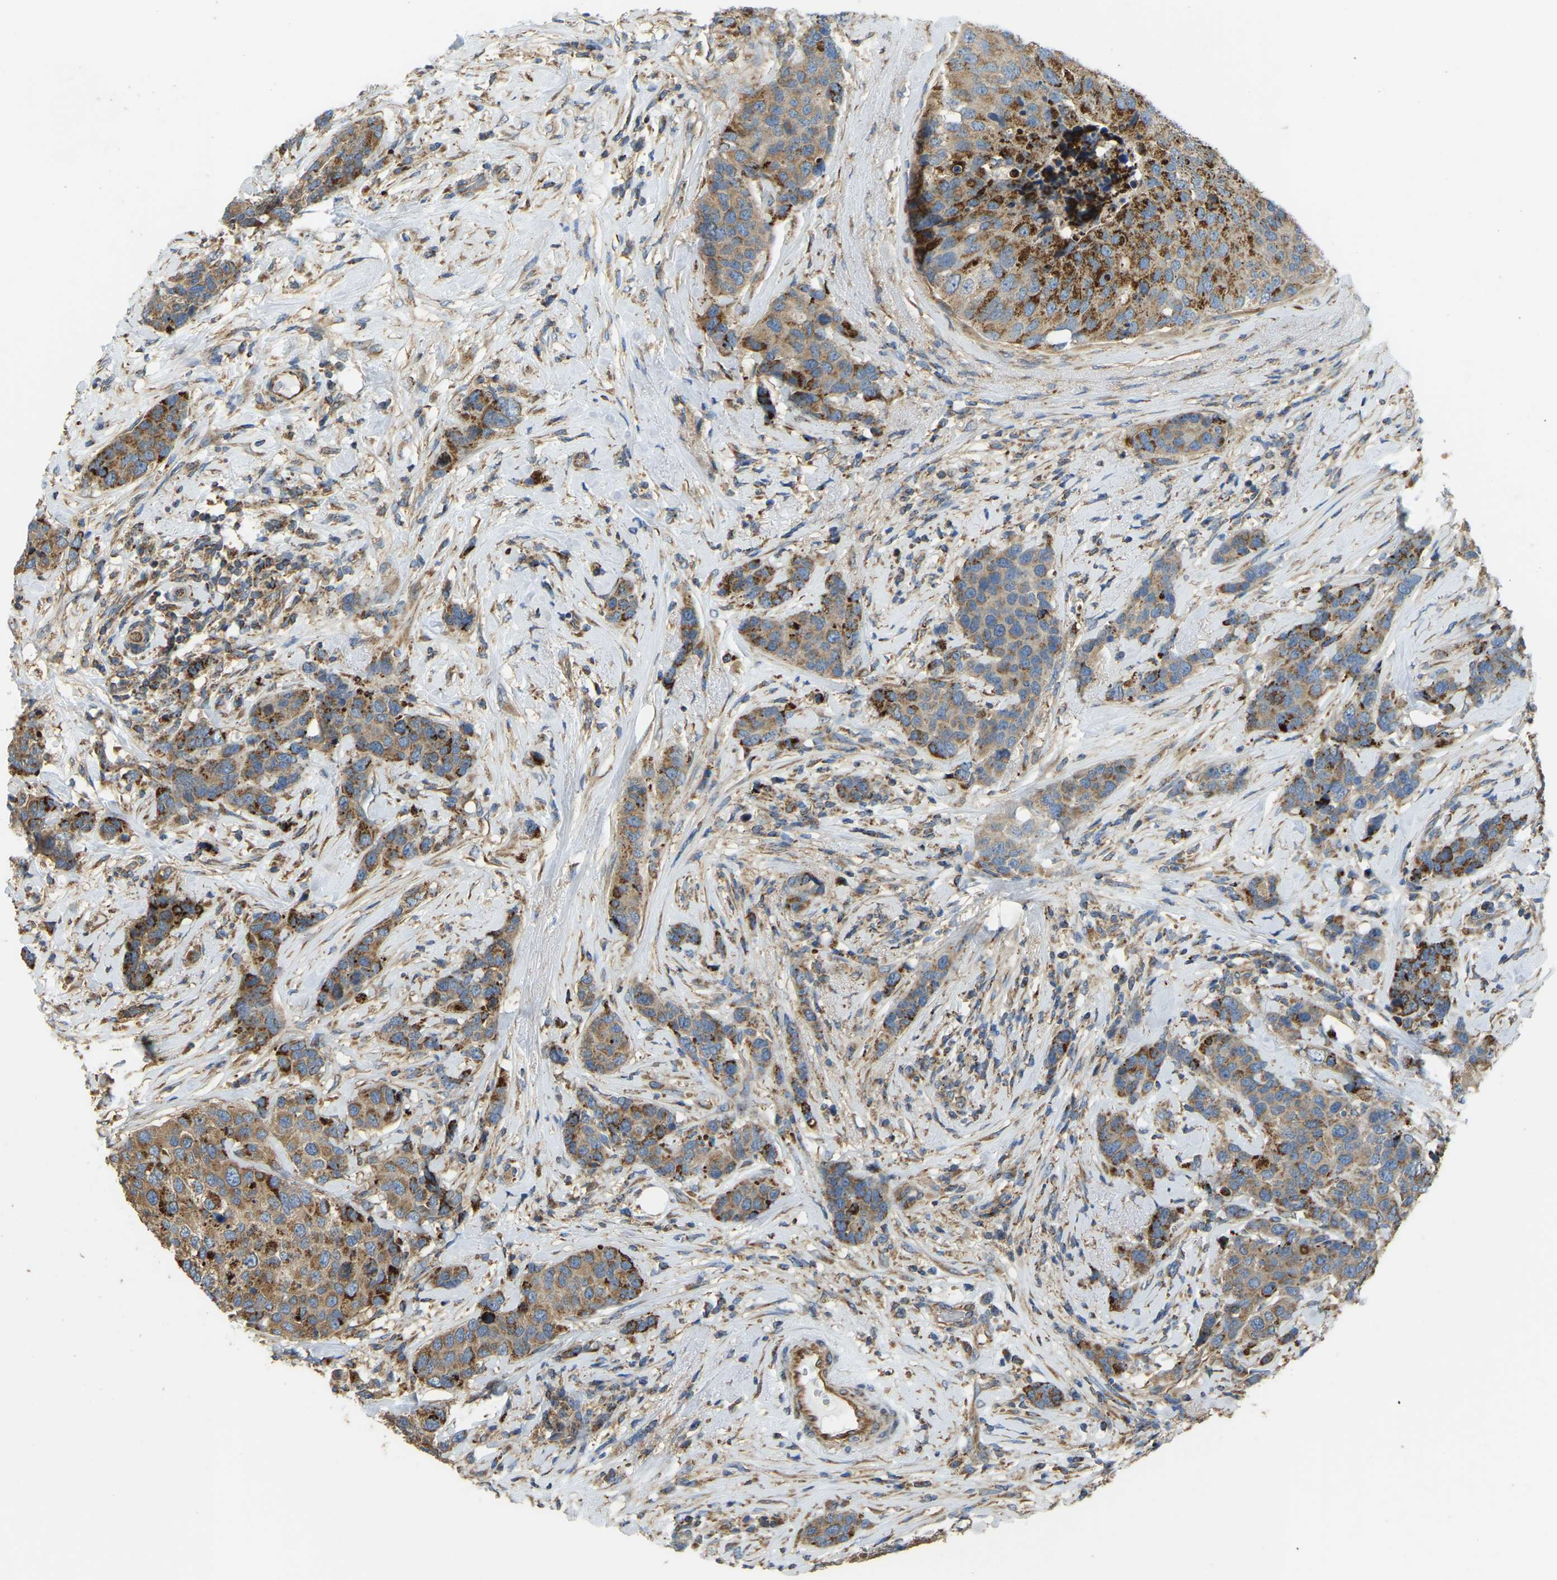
{"staining": {"intensity": "moderate", "quantity": ">75%", "location": "cytoplasmic/membranous"}, "tissue": "breast cancer", "cell_type": "Tumor cells", "image_type": "cancer", "snomed": [{"axis": "morphology", "description": "Lobular carcinoma"}, {"axis": "topography", "description": "Breast"}], "caption": "This is an image of immunohistochemistry staining of breast cancer, which shows moderate positivity in the cytoplasmic/membranous of tumor cells.", "gene": "PSMD7", "patient": {"sex": "female", "age": 59}}